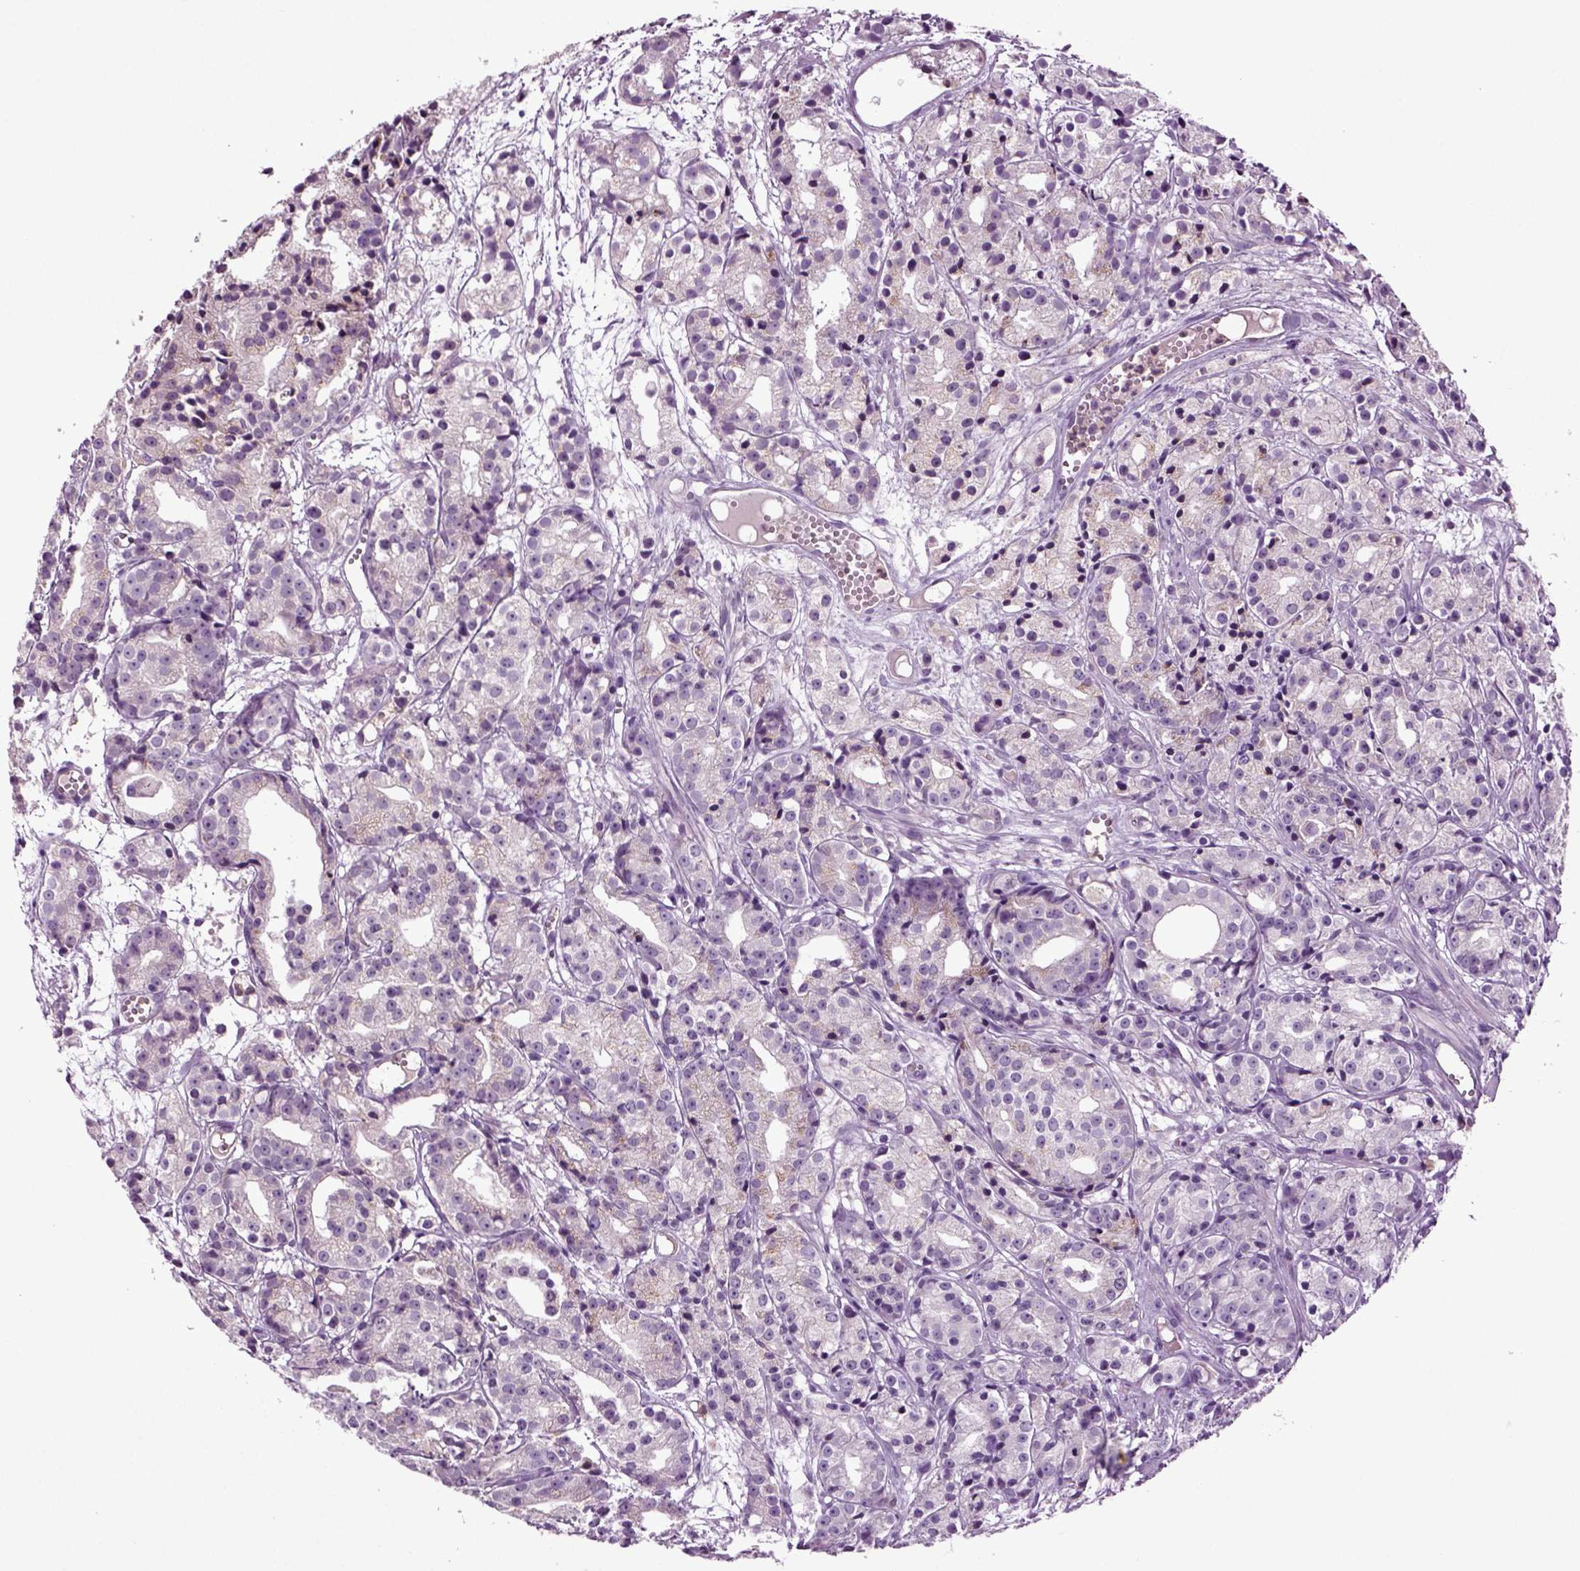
{"staining": {"intensity": "weak", "quantity": "<25%", "location": "cytoplasmic/membranous"}, "tissue": "prostate cancer", "cell_type": "Tumor cells", "image_type": "cancer", "snomed": [{"axis": "morphology", "description": "Adenocarcinoma, Medium grade"}, {"axis": "topography", "description": "Prostate"}], "caption": "DAB (3,3'-diaminobenzidine) immunohistochemical staining of prostate cancer shows no significant staining in tumor cells. (Immunohistochemistry, brightfield microscopy, high magnification).", "gene": "FGF11", "patient": {"sex": "male", "age": 74}}